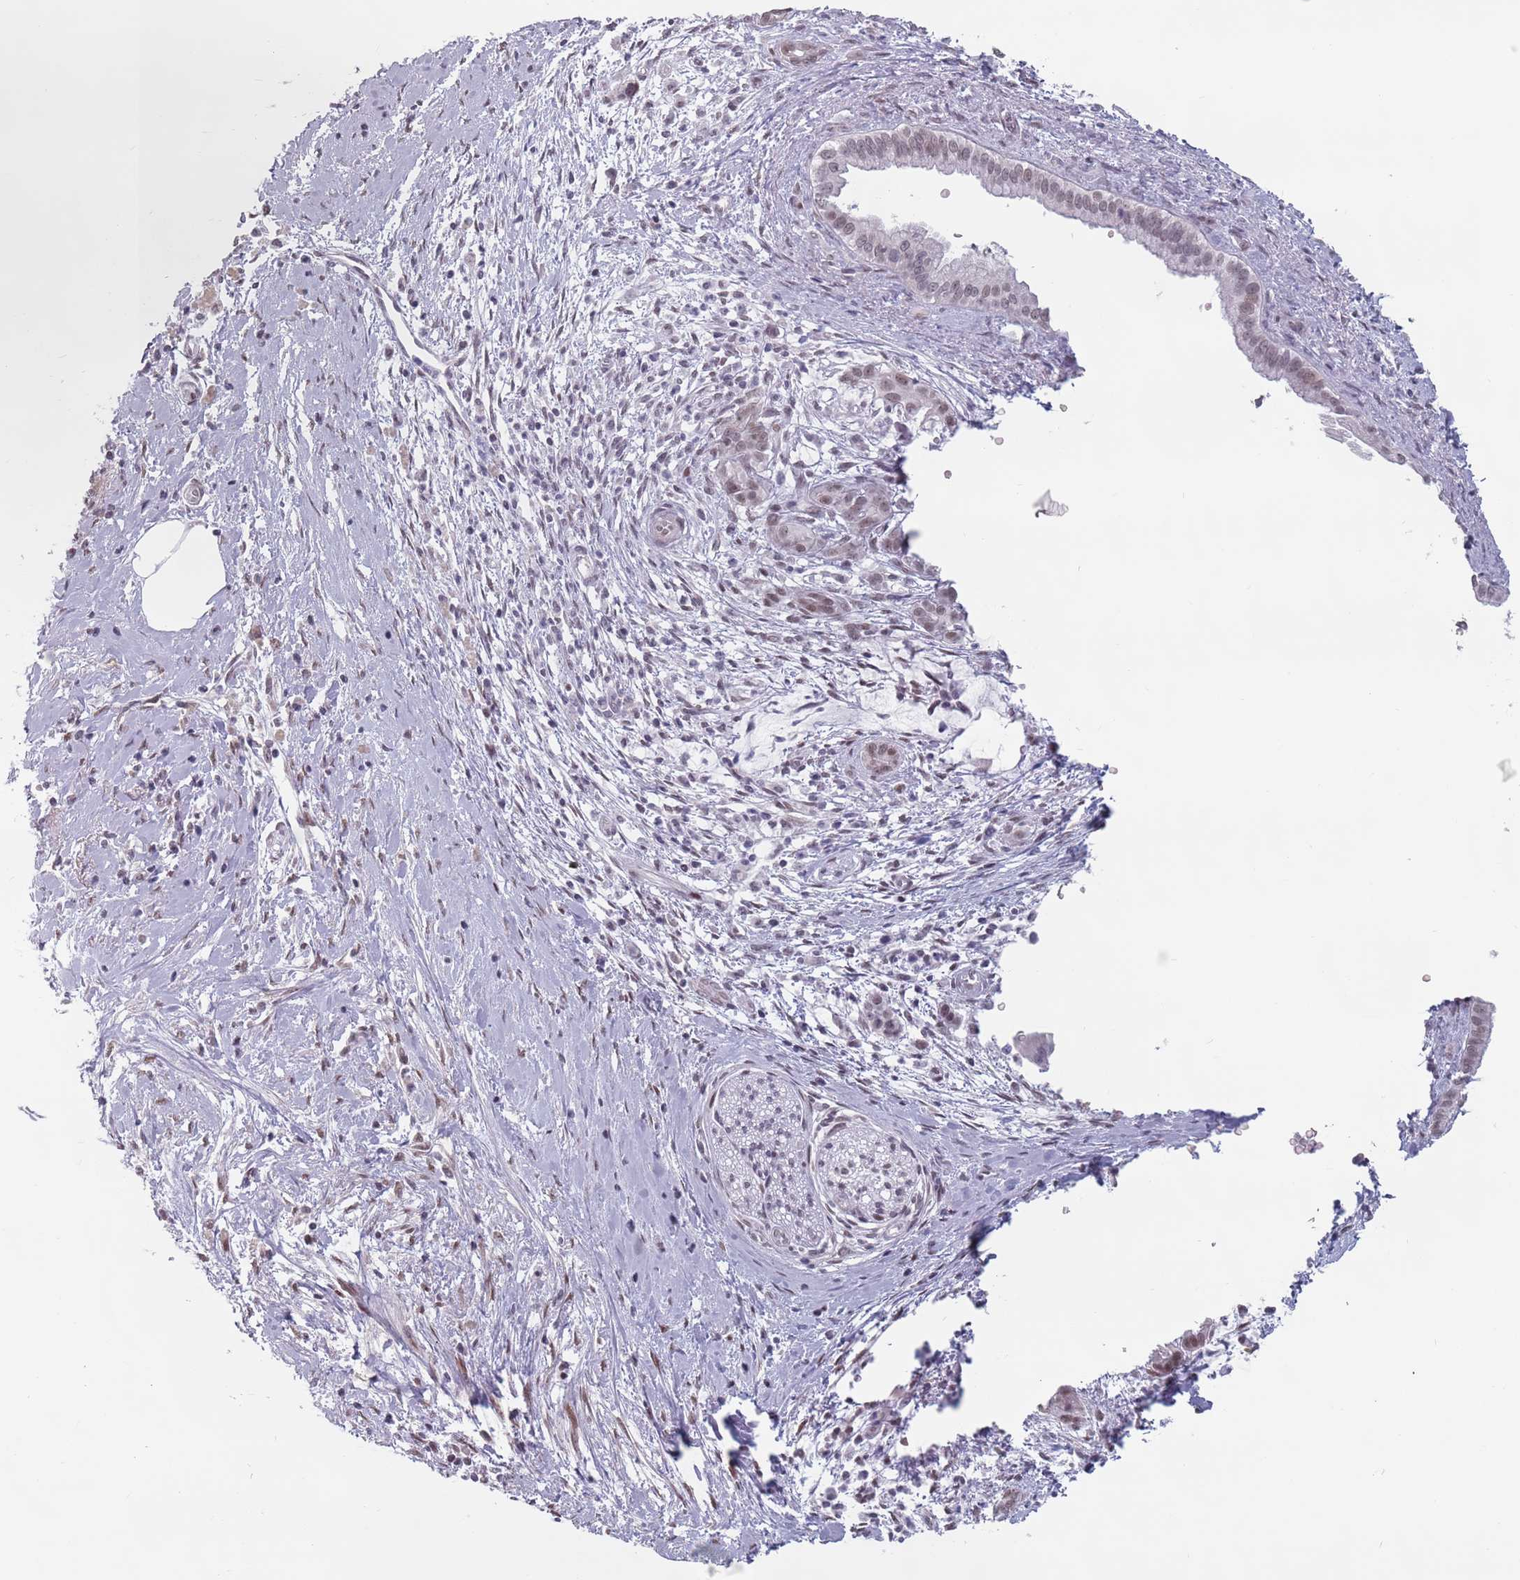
{"staining": {"intensity": "weak", "quantity": "25%-75%", "location": "nuclear"}, "tissue": "pancreatic cancer", "cell_type": "Tumor cells", "image_type": "cancer", "snomed": [{"axis": "morphology", "description": "Adenocarcinoma, NOS"}, {"axis": "topography", "description": "Pancreas"}], "caption": "The micrograph shows a brown stain indicating the presence of a protein in the nuclear of tumor cells in pancreatic adenocarcinoma. The protein of interest is stained brown, and the nuclei are stained in blue (DAB IHC with brightfield microscopy, high magnification).", "gene": "PTCHD1", "patient": {"sex": "male", "age": 58}}